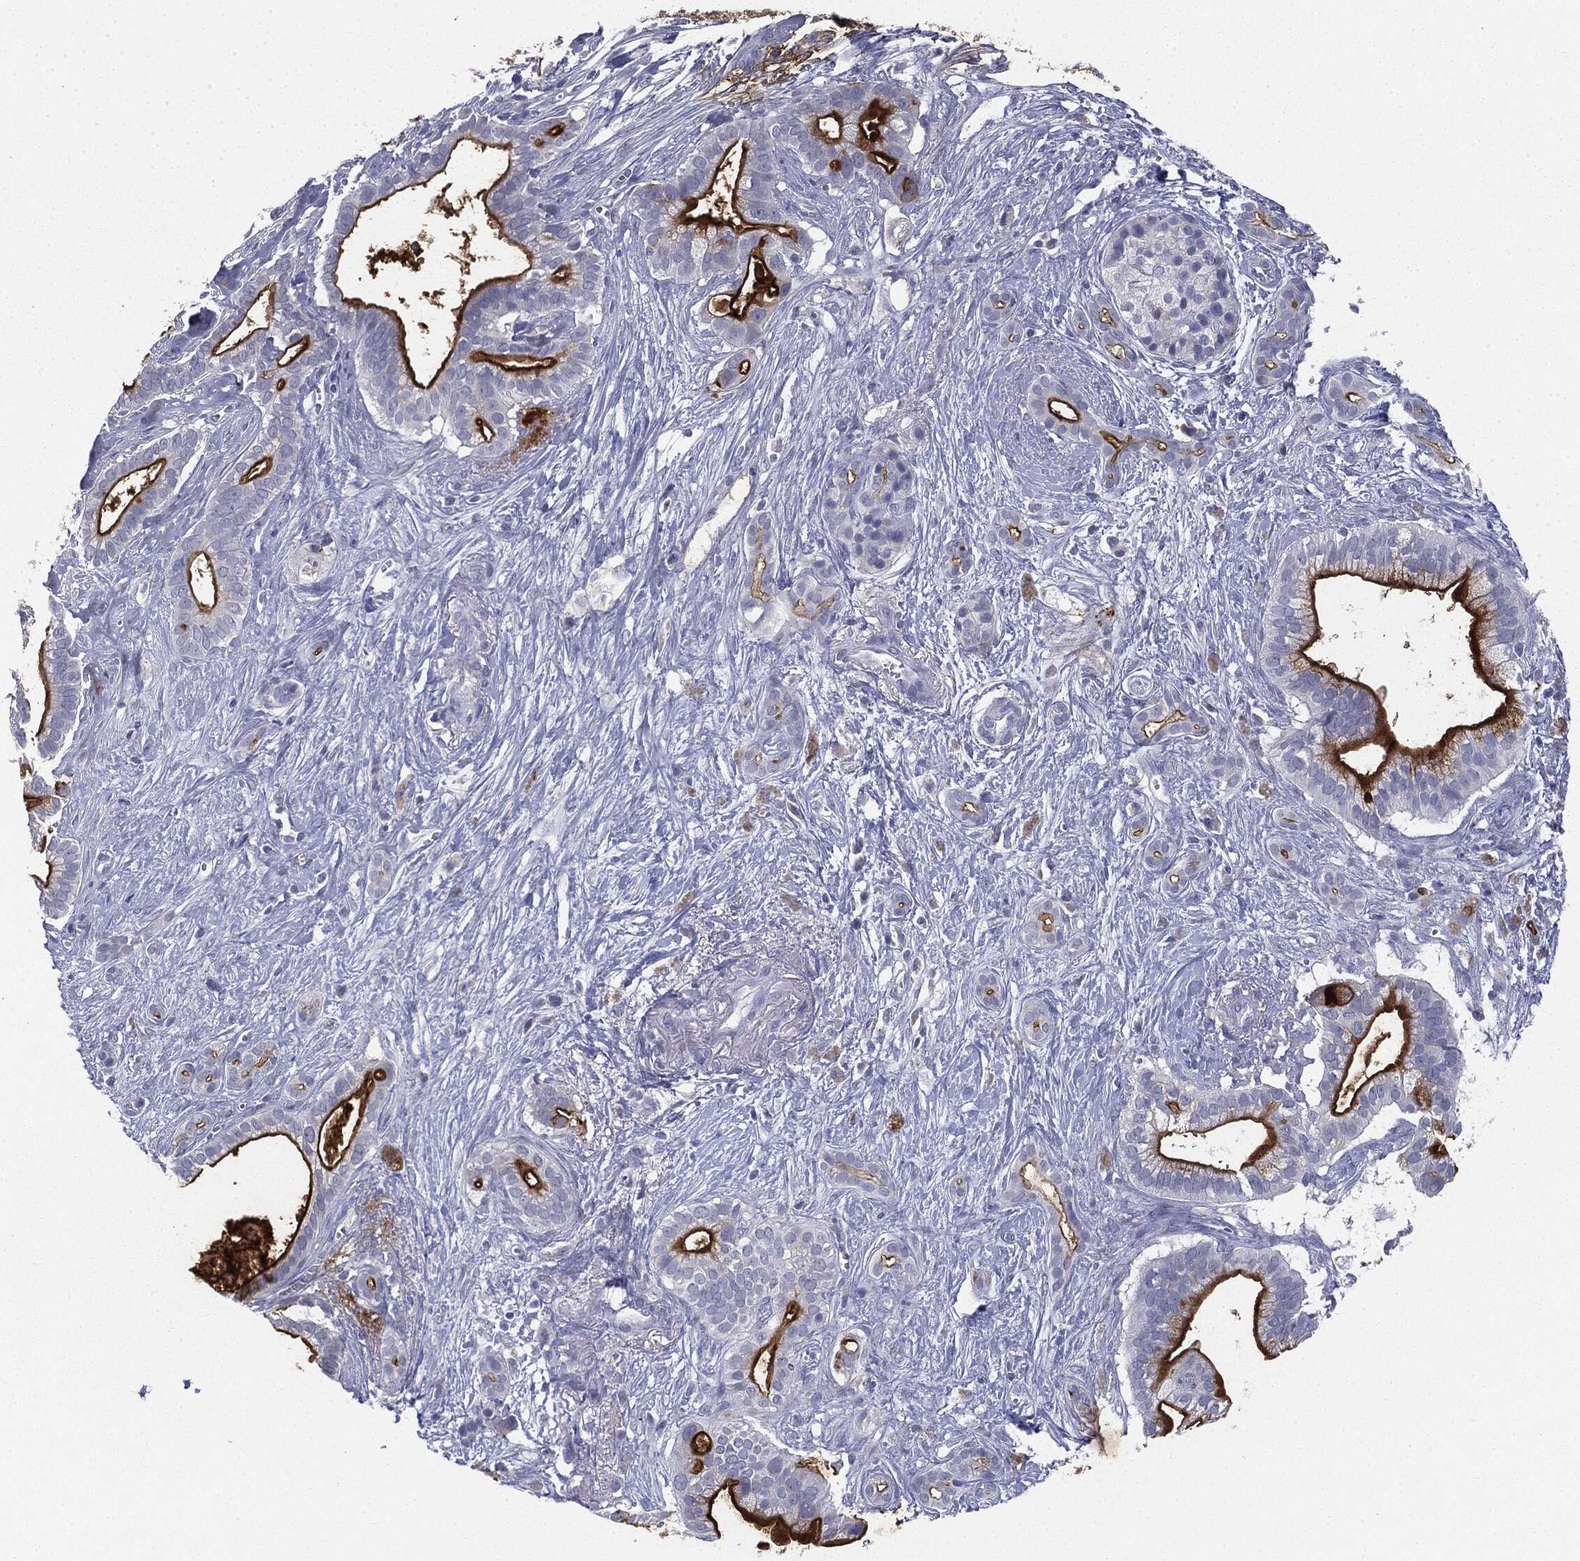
{"staining": {"intensity": "strong", "quantity": "25%-75%", "location": "cytoplasmic/membranous"}, "tissue": "pancreatic cancer", "cell_type": "Tumor cells", "image_type": "cancer", "snomed": [{"axis": "morphology", "description": "Adenocarcinoma, NOS"}, {"axis": "topography", "description": "Pancreas"}], "caption": "DAB immunohistochemical staining of human pancreatic cancer (adenocarcinoma) exhibits strong cytoplasmic/membranous protein expression in approximately 25%-75% of tumor cells.", "gene": "MUC1", "patient": {"sex": "male", "age": 61}}